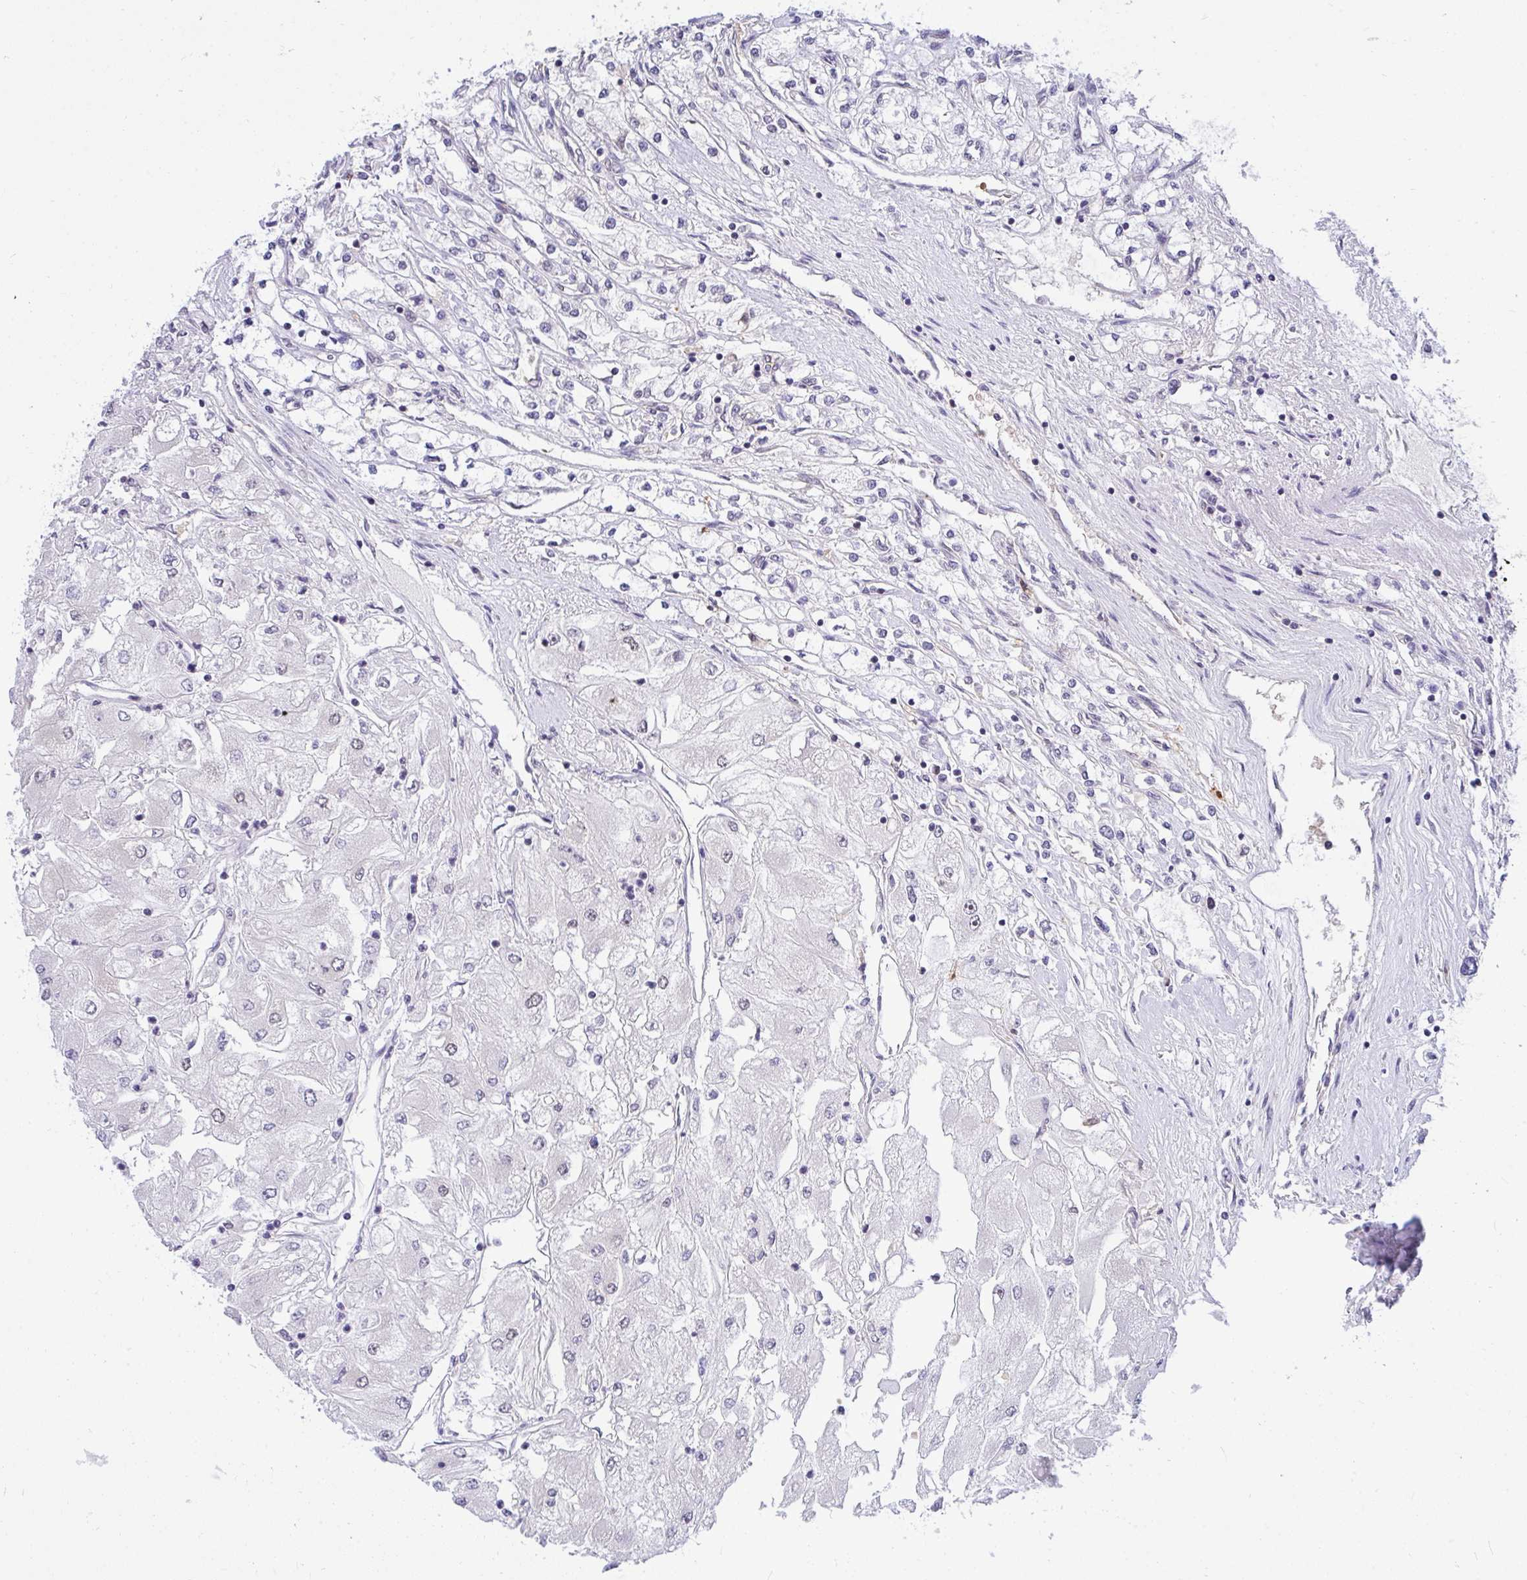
{"staining": {"intensity": "negative", "quantity": "none", "location": "none"}, "tissue": "renal cancer", "cell_type": "Tumor cells", "image_type": "cancer", "snomed": [{"axis": "morphology", "description": "Adenocarcinoma, NOS"}, {"axis": "topography", "description": "Kidney"}], "caption": "Immunohistochemistry photomicrograph of neoplastic tissue: adenocarcinoma (renal) stained with DAB (3,3'-diaminobenzidine) exhibits no significant protein staining in tumor cells.", "gene": "PPP1CA", "patient": {"sex": "male", "age": 80}}